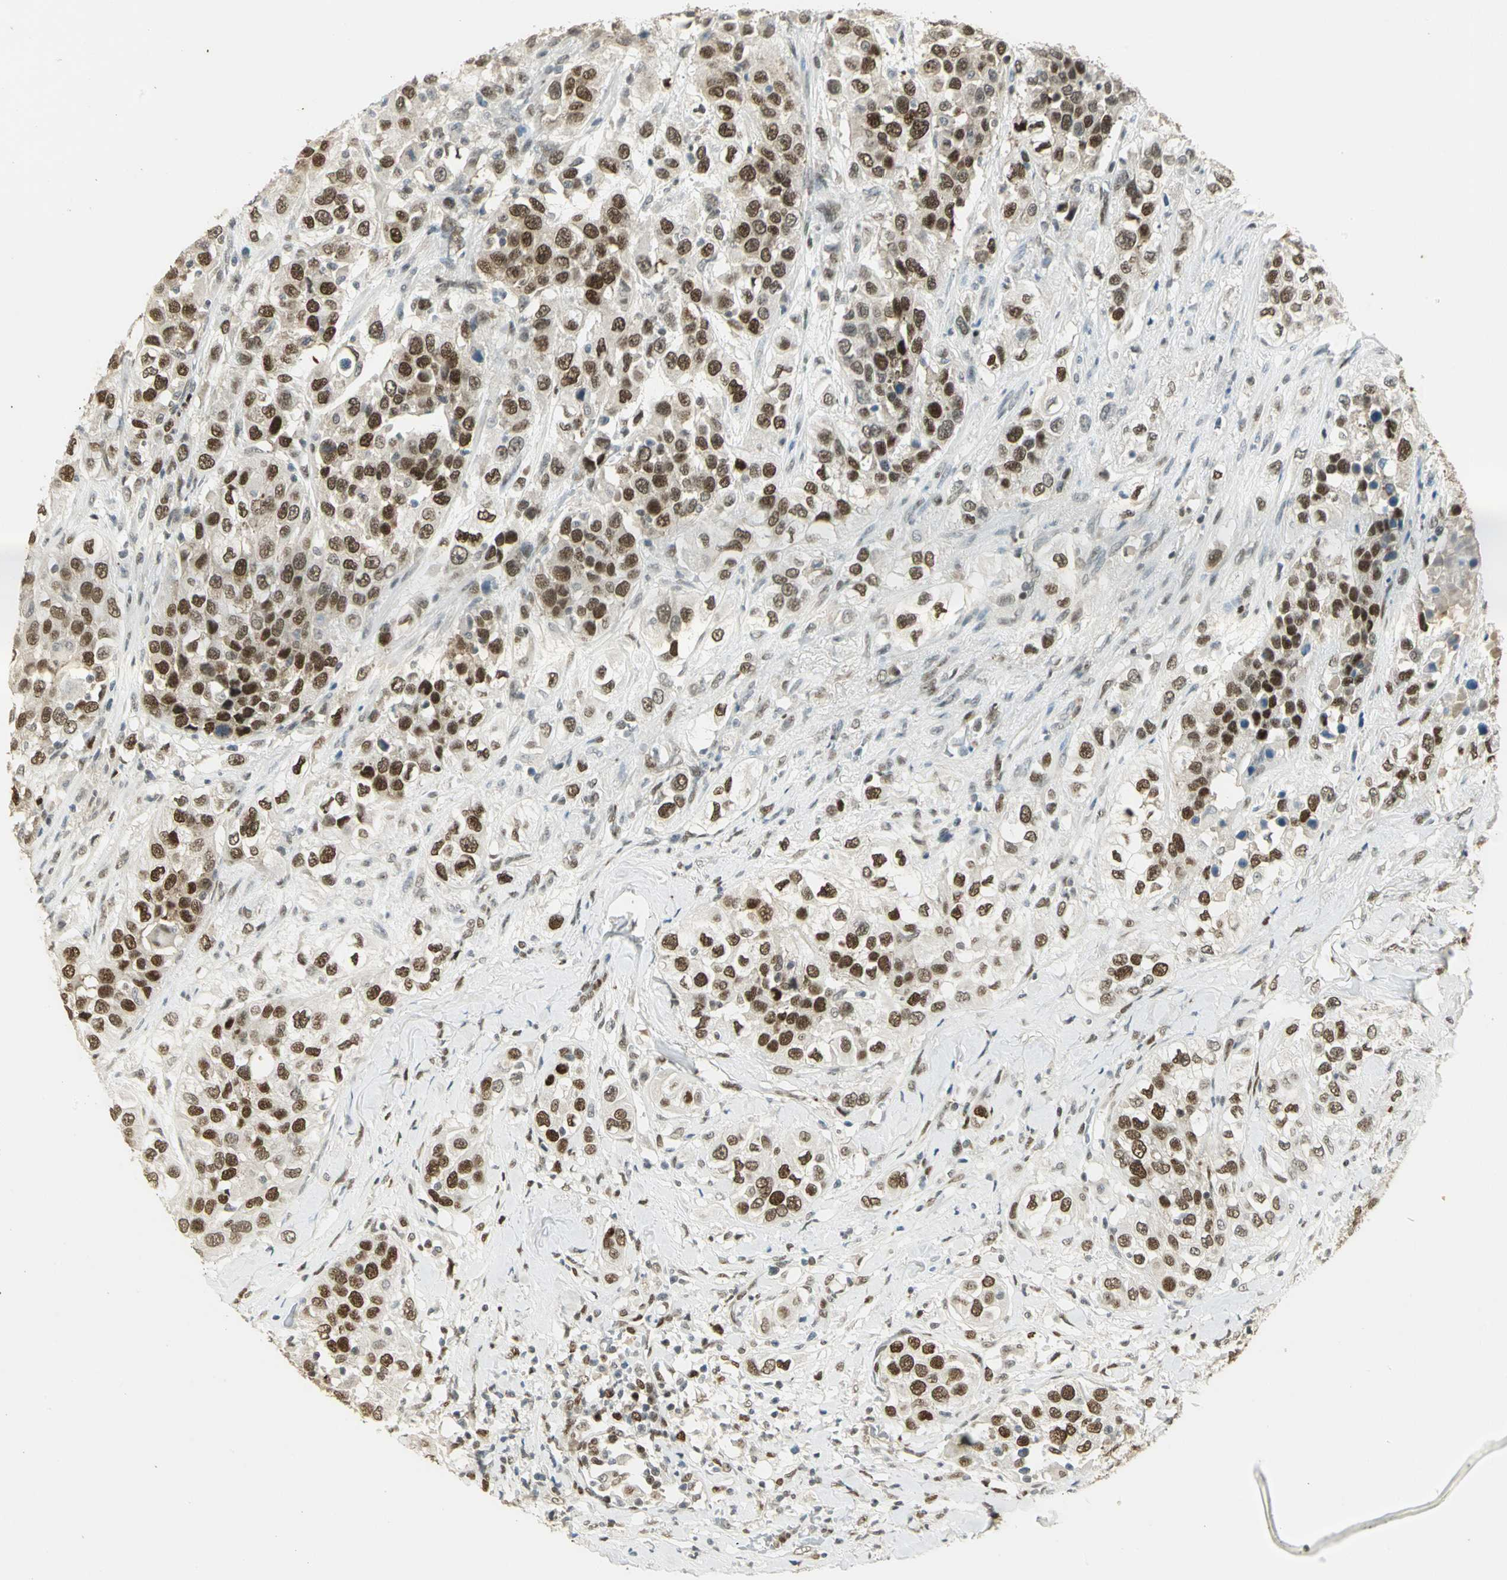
{"staining": {"intensity": "strong", "quantity": ">75%", "location": "nuclear"}, "tissue": "urothelial cancer", "cell_type": "Tumor cells", "image_type": "cancer", "snomed": [{"axis": "morphology", "description": "Urothelial carcinoma, High grade"}, {"axis": "topography", "description": "Urinary bladder"}], "caption": "About >75% of tumor cells in urothelial cancer display strong nuclear protein expression as visualized by brown immunohistochemical staining.", "gene": "AK6", "patient": {"sex": "female", "age": 80}}